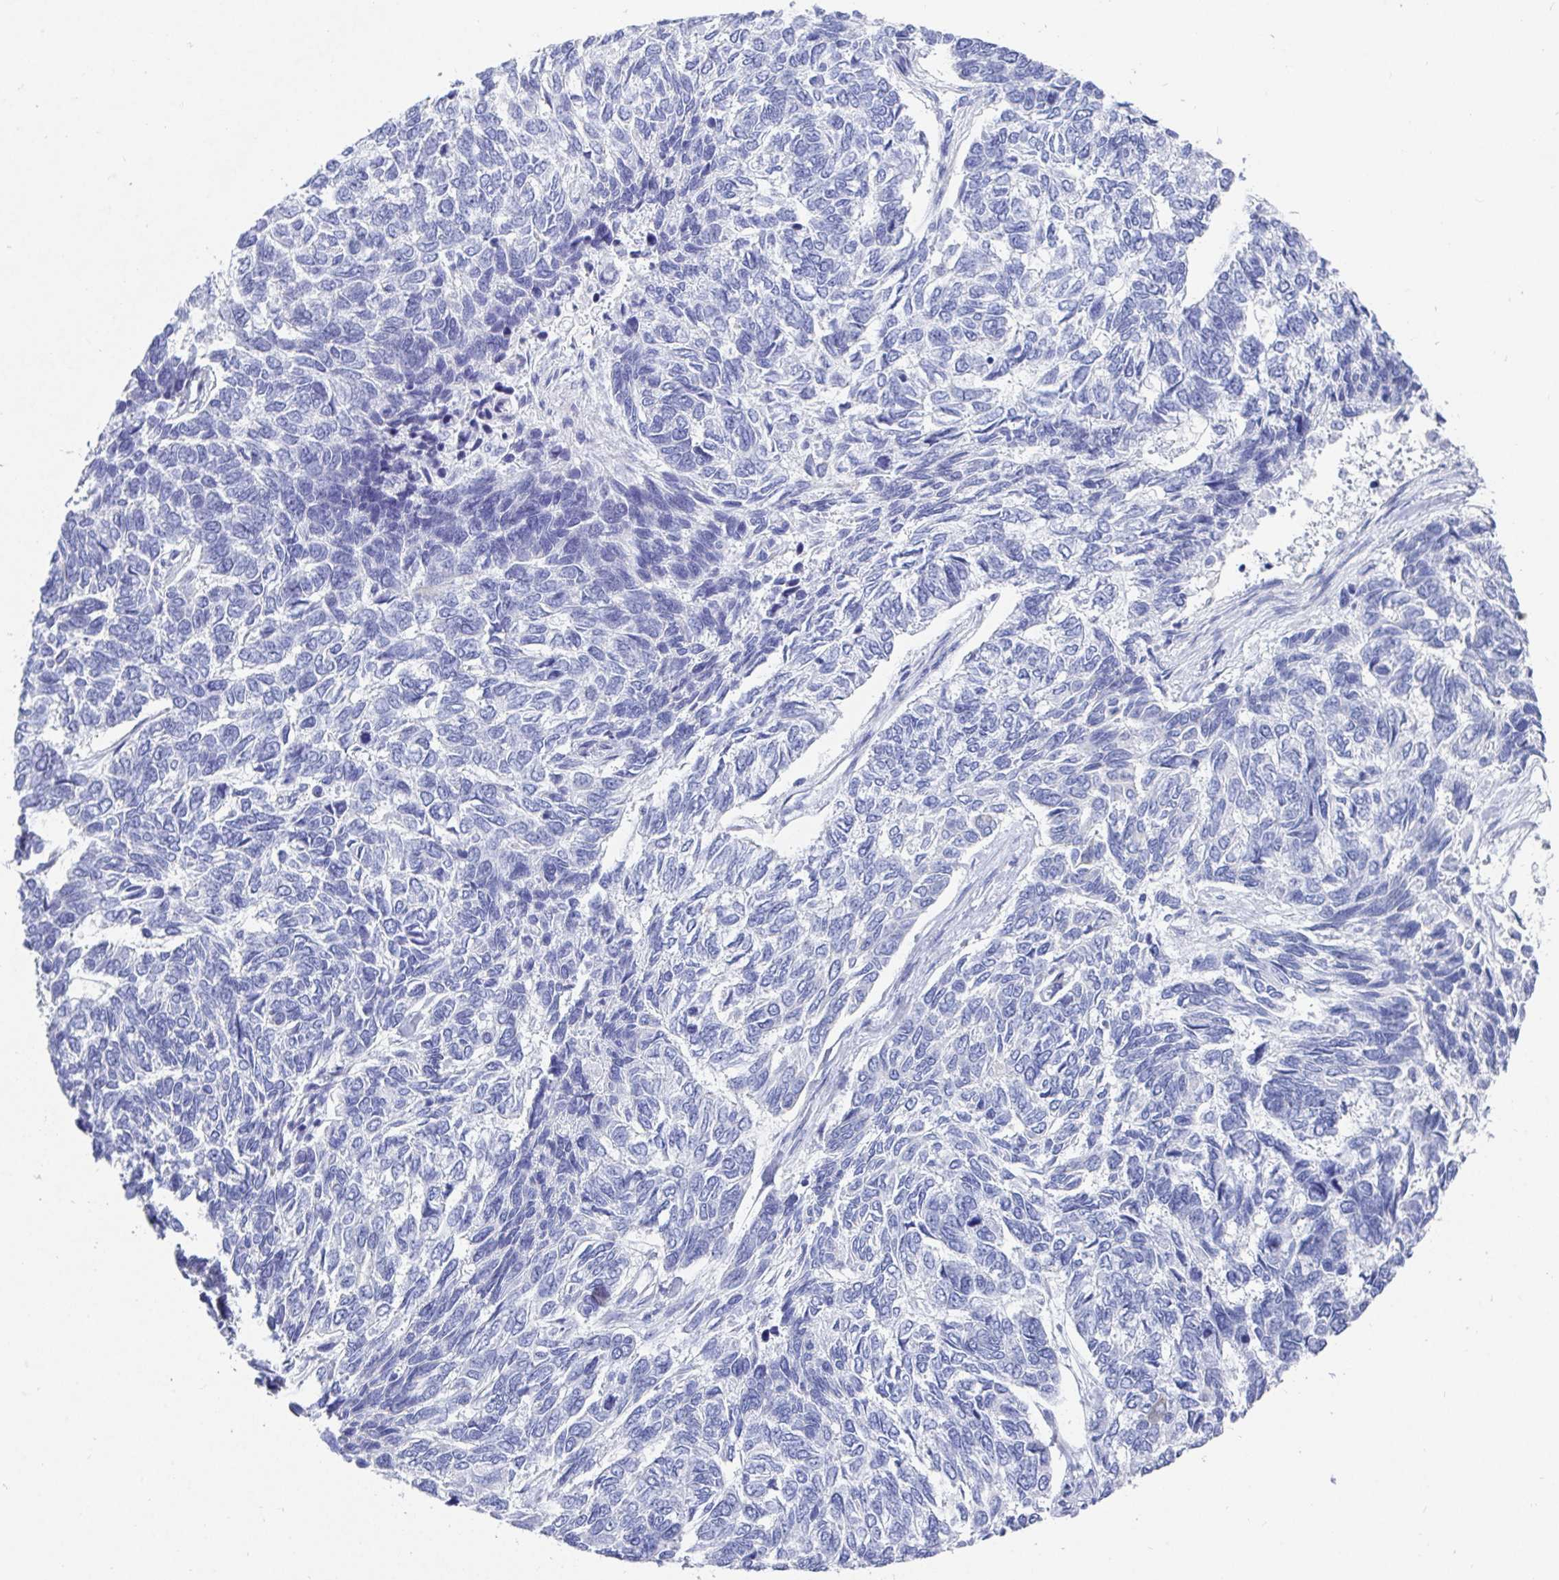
{"staining": {"intensity": "negative", "quantity": "none", "location": "none"}, "tissue": "skin cancer", "cell_type": "Tumor cells", "image_type": "cancer", "snomed": [{"axis": "morphology", "description": "Basal cell carcinoma"}, {"axis": "topography", "description": "Skin"}], "caption": "Immunohistochemistry micrograph of human skin cancer (basal cell carcinoma) stained for a protein (brown), which displays no expression in tumor cells.", "gene": "CLDN8", "patient": {"sex": "female", "age": 65}}